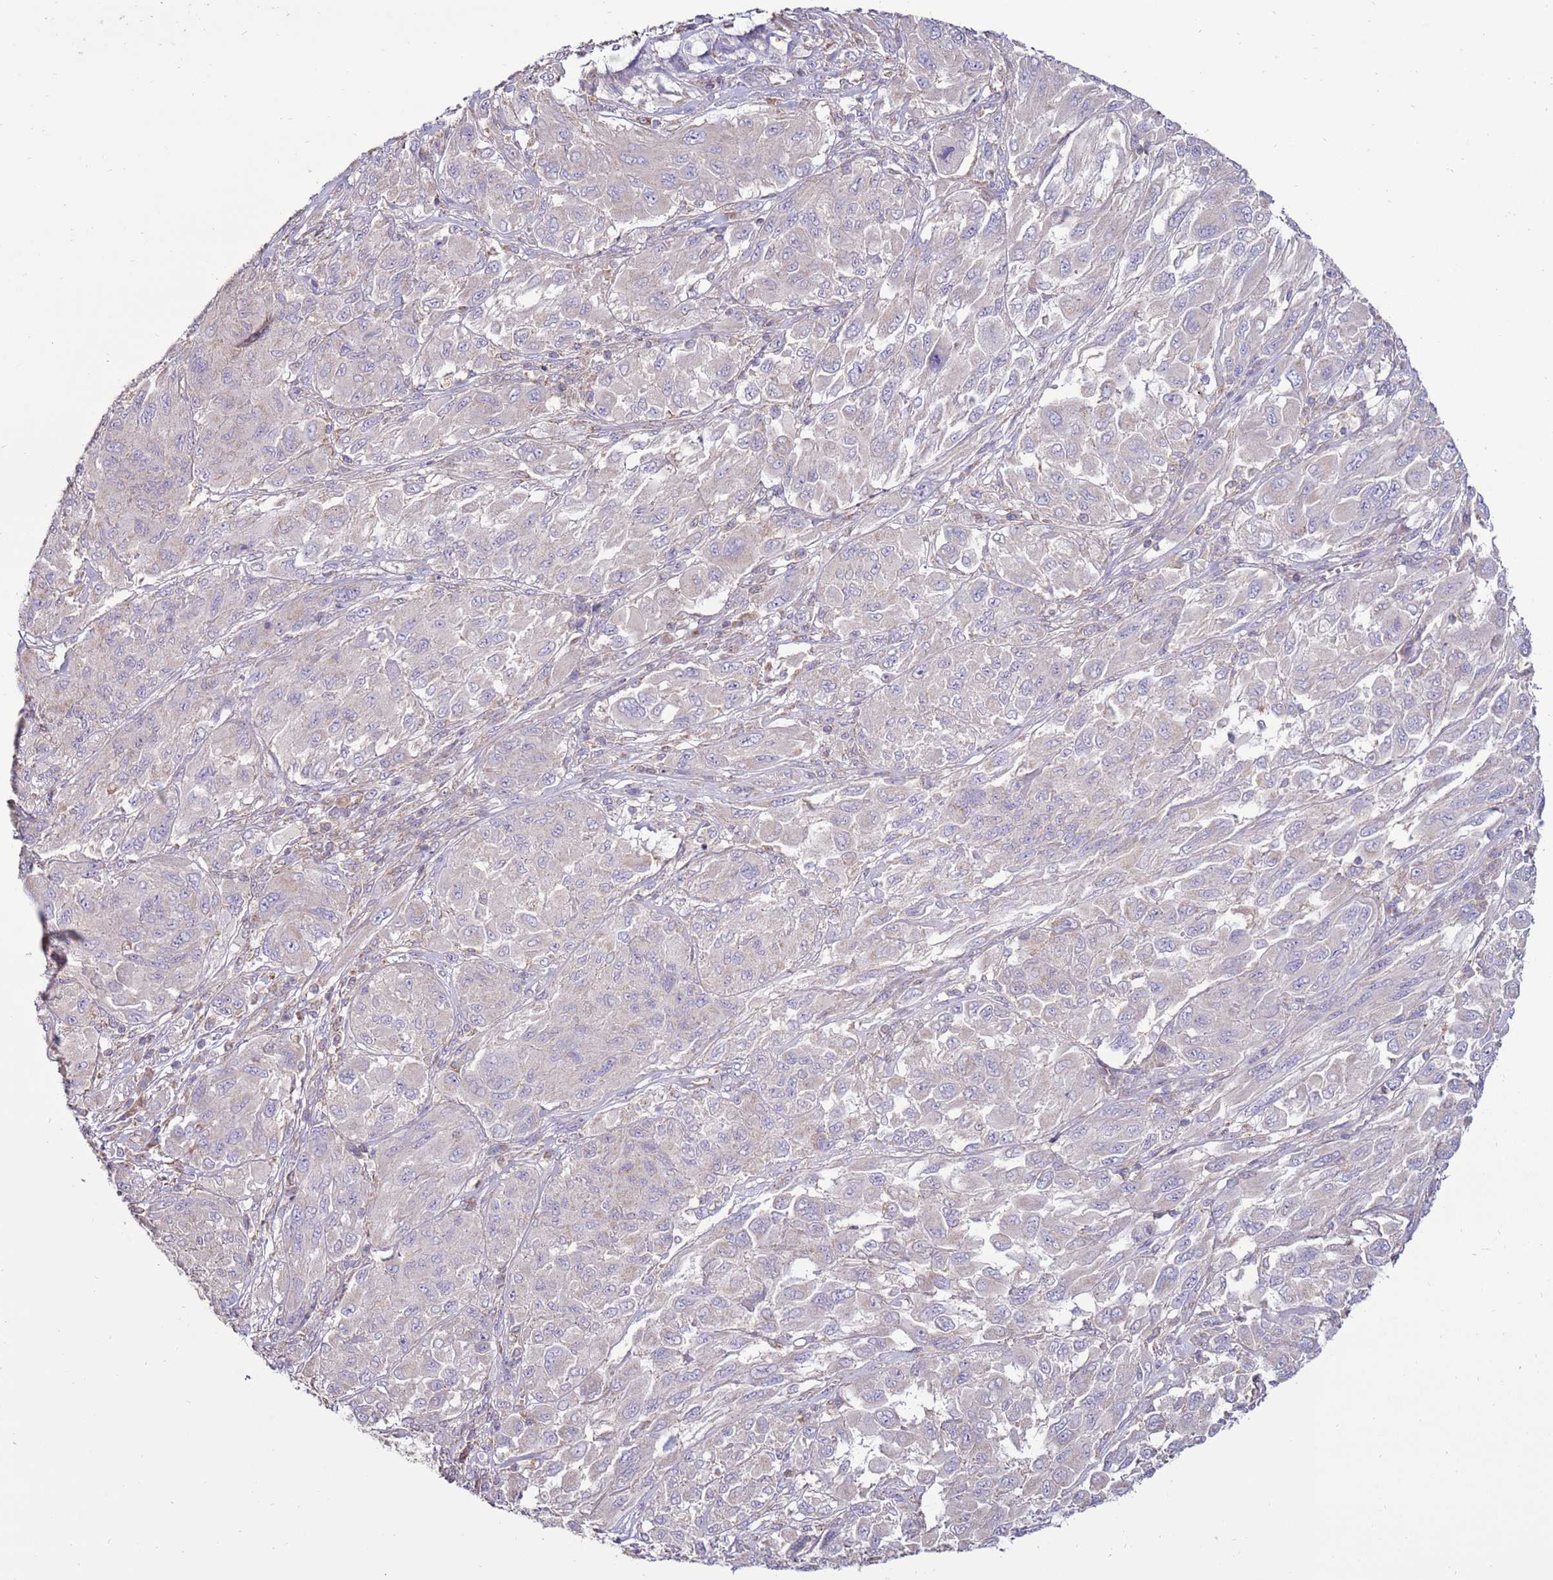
{"staining": {"intensity": "negative", "quantity": "none", "location": "none"}, "tissue": "melanoma", "cell_type": "Tumor cells", "image_type": "cancer", "snomed": [{"axis": "morphology", "description": "Malignant melanoma, NOS"}, {"axis": "topography", "description": "Skin"}], "caption": "IHC micrograph of neoplastic tissue: human malignant melanoma stained with DAB (3,3'-diaminobenzidine) reveals no significant protein positivity in tumor cells.", "gene": "TRAPPC4", "patient": {"sex": "female", "age": 91}}